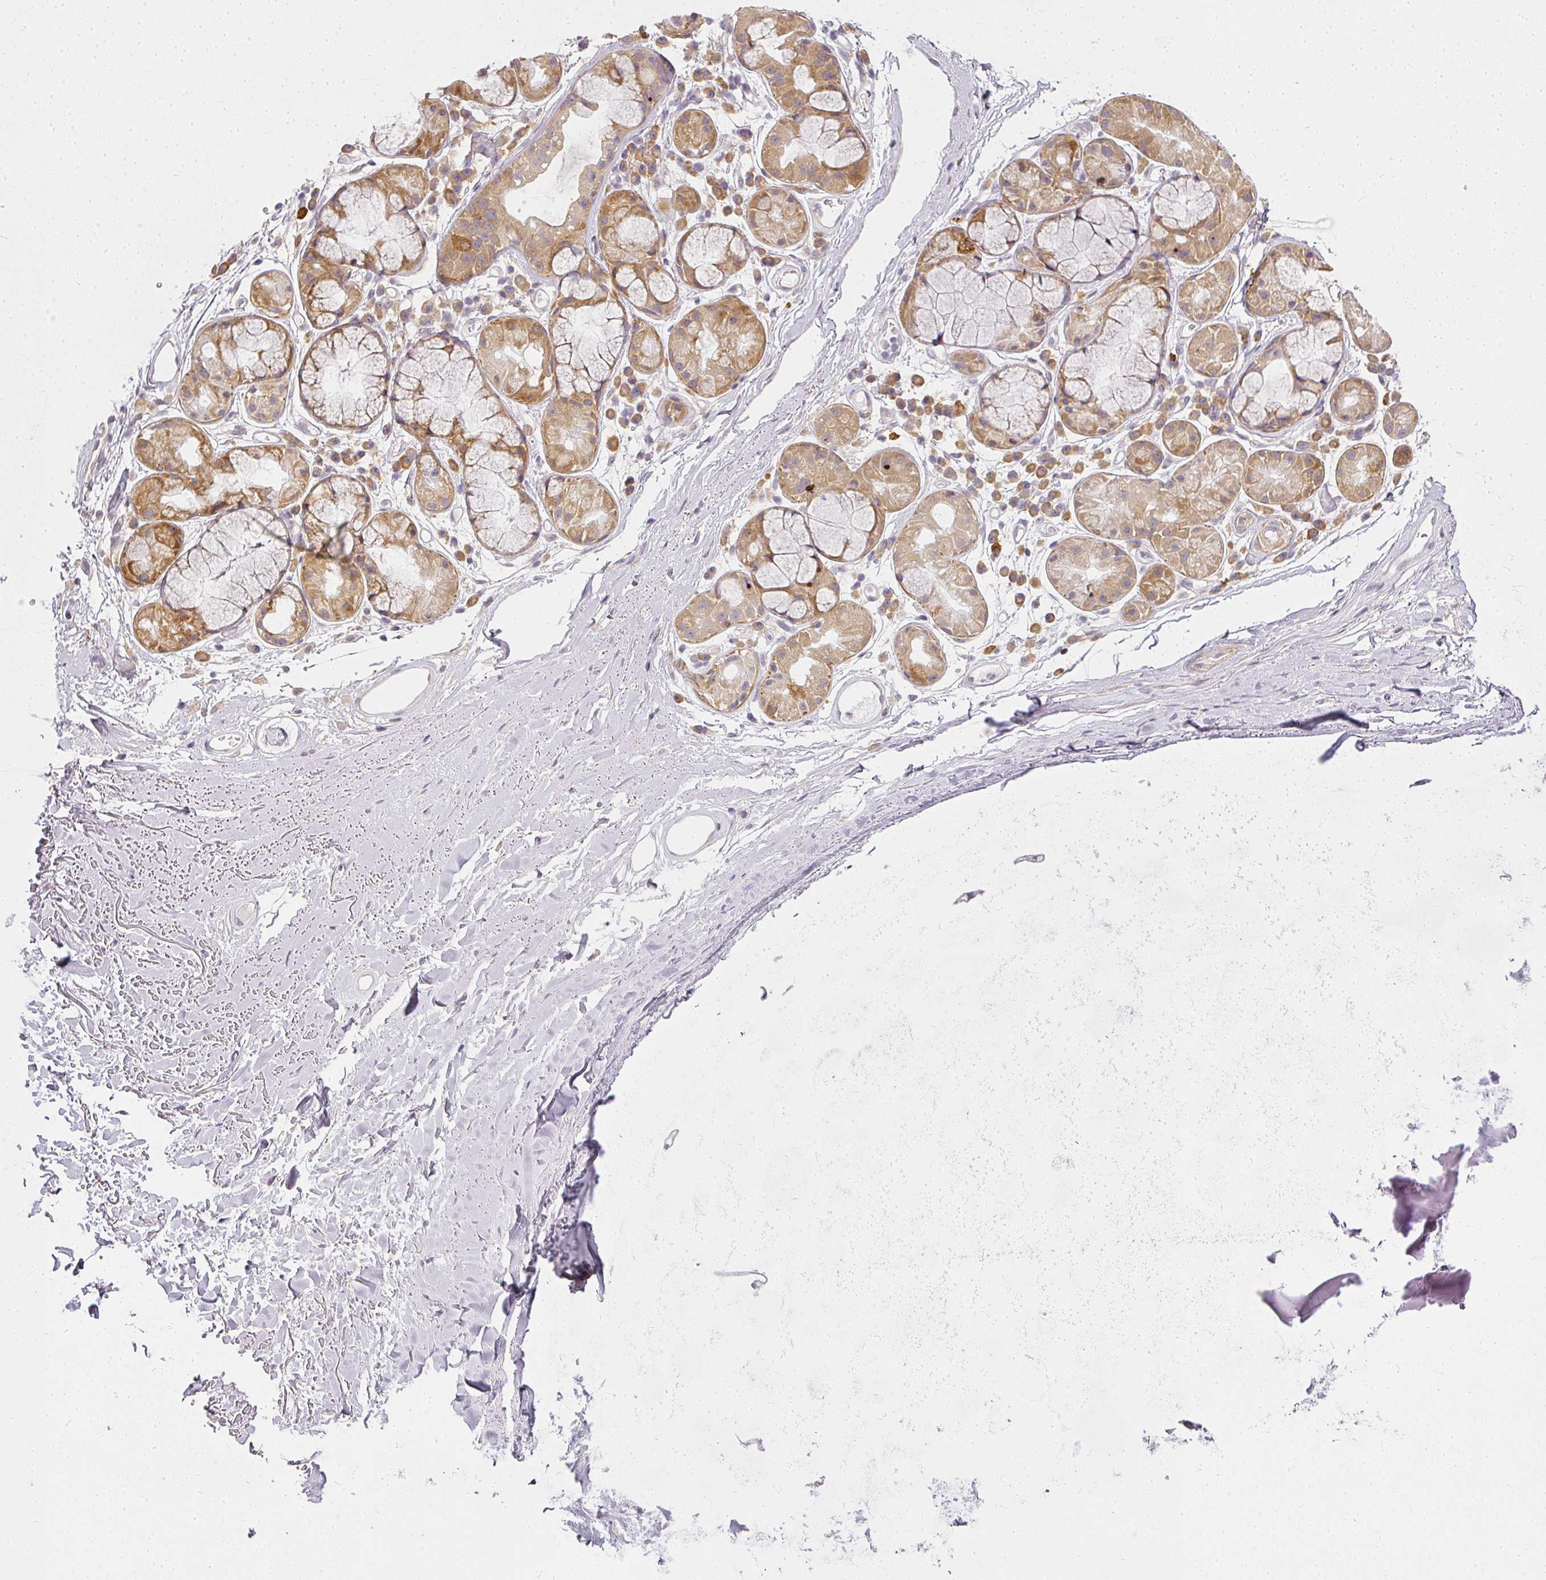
{"staining": {"intensity": "negative", "quantity": "none", "location": "none"}, "tissue": "adipose tissue", "cell_type": "Adipocytes", "image_type": "normal", "snomed": [{"axis": "morphology", "description": "Normal tissue, NOS"}, {"axis": "topography", "description": "Cartilage tissue"}], "caption": "Adipocytes show no significant protein staining in benign adipose tissue.", "gene": "MED19", "patient": {"sex": "male", "age": 80}}